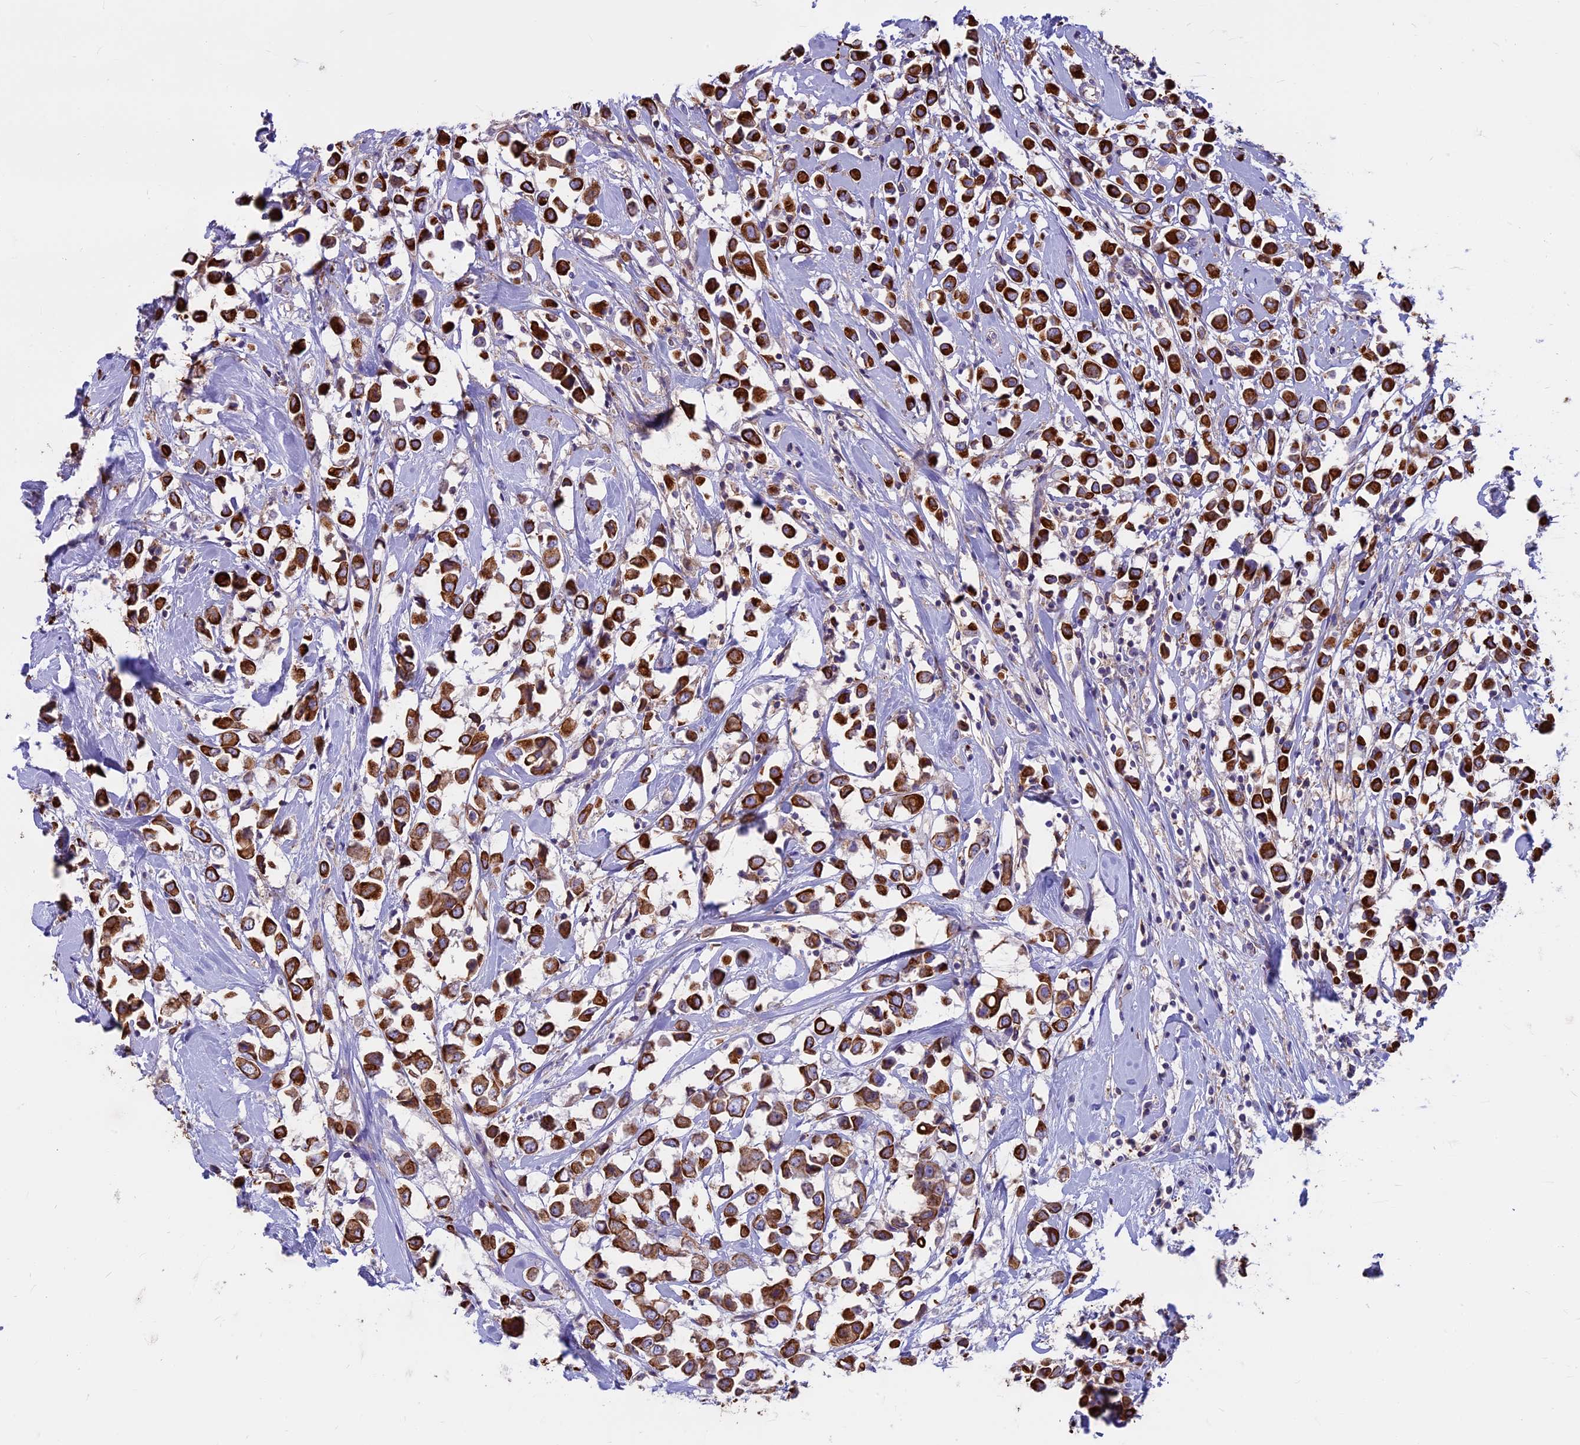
{"staining": {"intensity": "strong", "quantity": ">75%", "location": "cytoplasmic/membranous"}, "tissue": "breast cancer", "cell_type": "Tumor cells", "image_type": "cancer", "snomed": [{"axis": "morphology", "description": "Duct carcinoma"}, {"axis": "topography", "description": "Breast"}], "caption": "A brown stain highlights strong cytoplasmic/membranous expression of a protein in infiltrating ductal carcinoma (breast) tumor cells.", "gene": "CDAN1", "patient": {"sex": "female", "age": 61}}